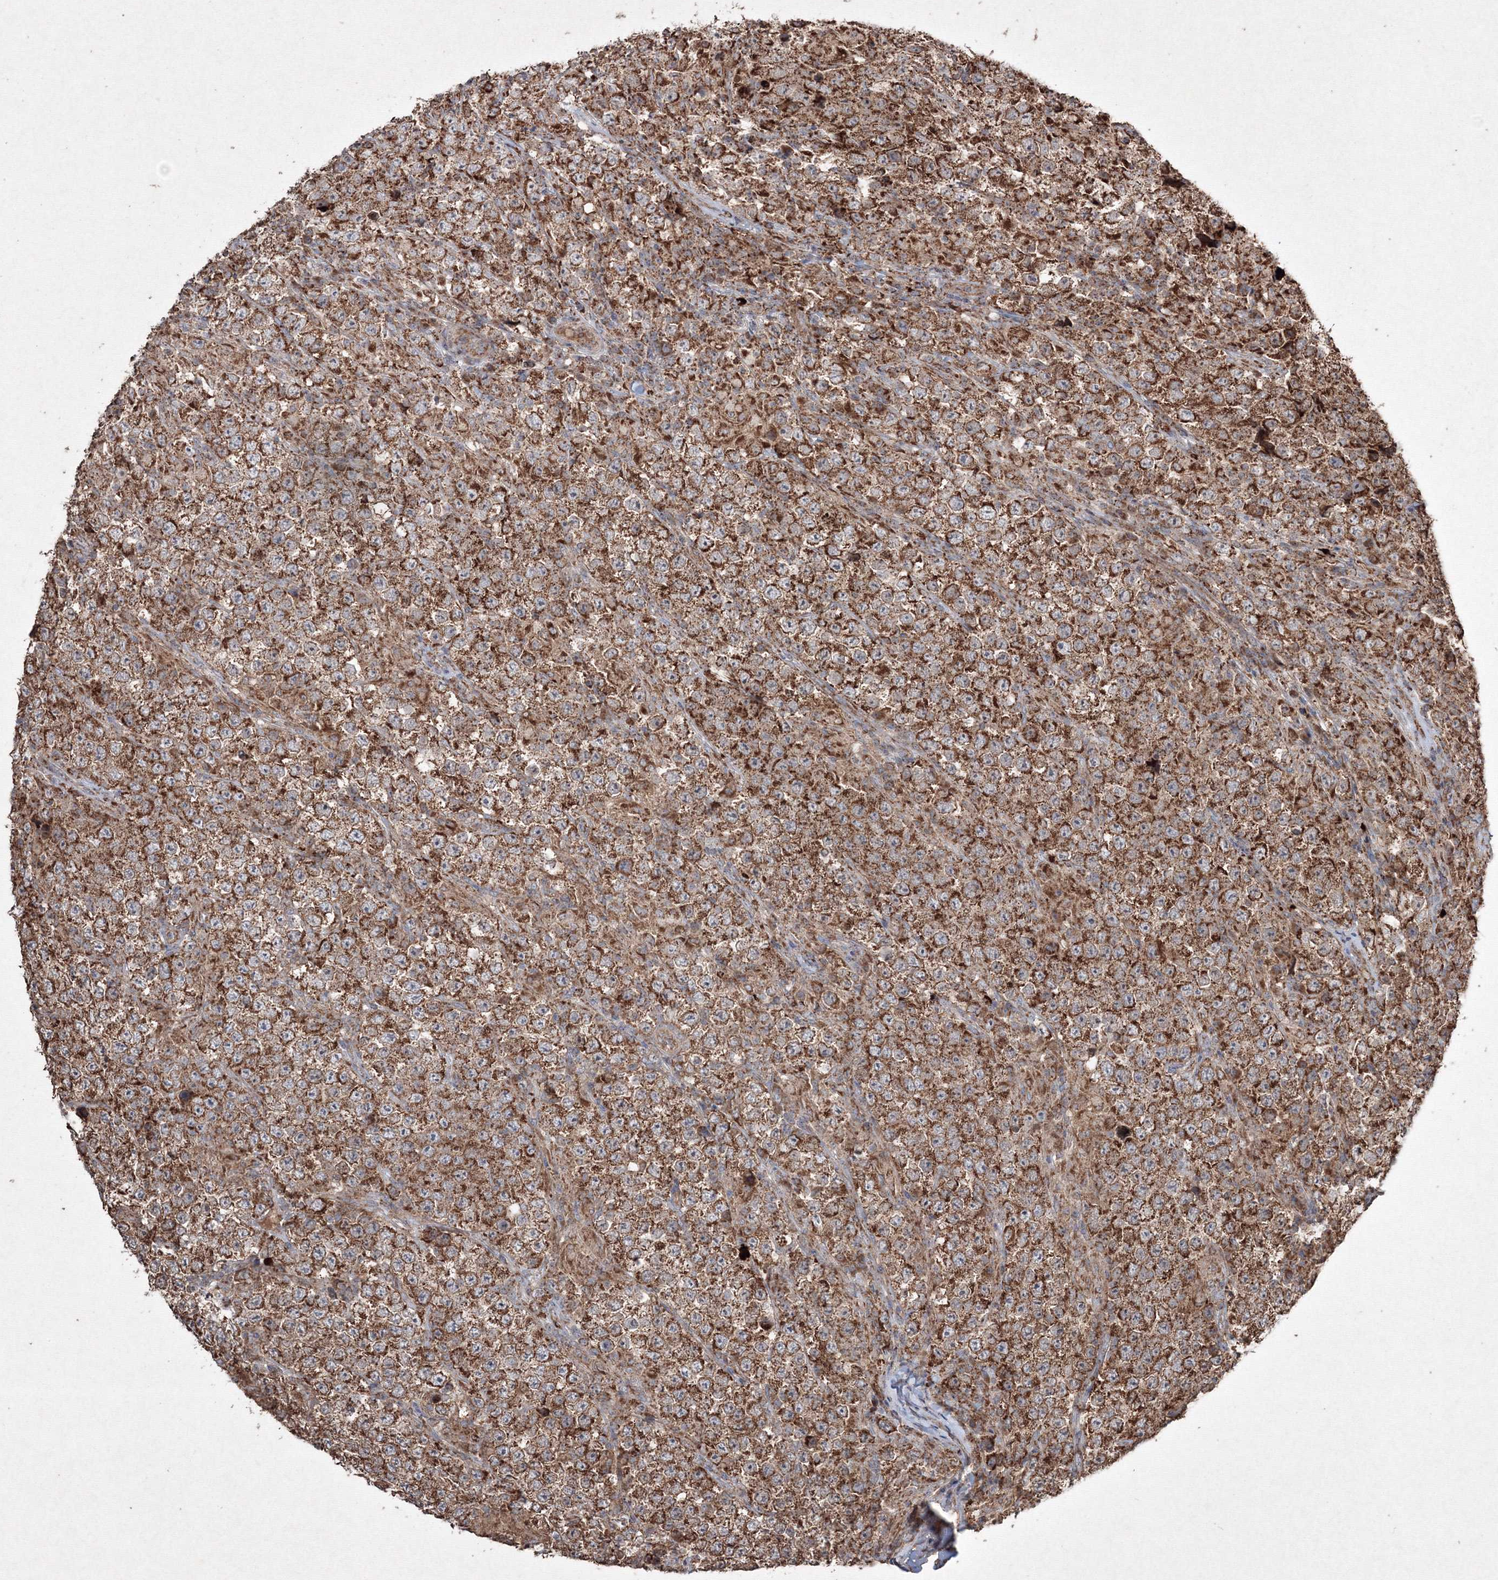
{"staining": {"intensity": "moderate", "quantity": ">75%", "location": "cytoplasmic/membranous"}, "tissue": "testis cancer", "cell_type": "Tumor cells", "image_type": "cancer", "snomed": [{"axis": "morphology", "description": "Normal tissue, NOS"}, {"axis": "morphology", "description": "Urothelial carcinoma, High grade"}, {"axis": "morphology", "description": "Seminoma, NOS"}, {"axis": "morphology", "description": "Carcinoma, Embryonal, NOS"}, {"axis": "topography", "description": "Urinary bladder"}, {"axis": "topography", "description": "Testis"}], "caption": "IHC staining of seminoma (testis), which displays medium levels of moderate cytoplasmic/membranous staining in approximately >75% of tumor cells indicating moderate cytoplasmic/membranous protein staining. The staining was performed using DAB (brown) for protein detection and nuclei were counterstained in hematoxylin (blue).", "gene": "GRSF1", "patient": {"sex": "male", "age": 41}}